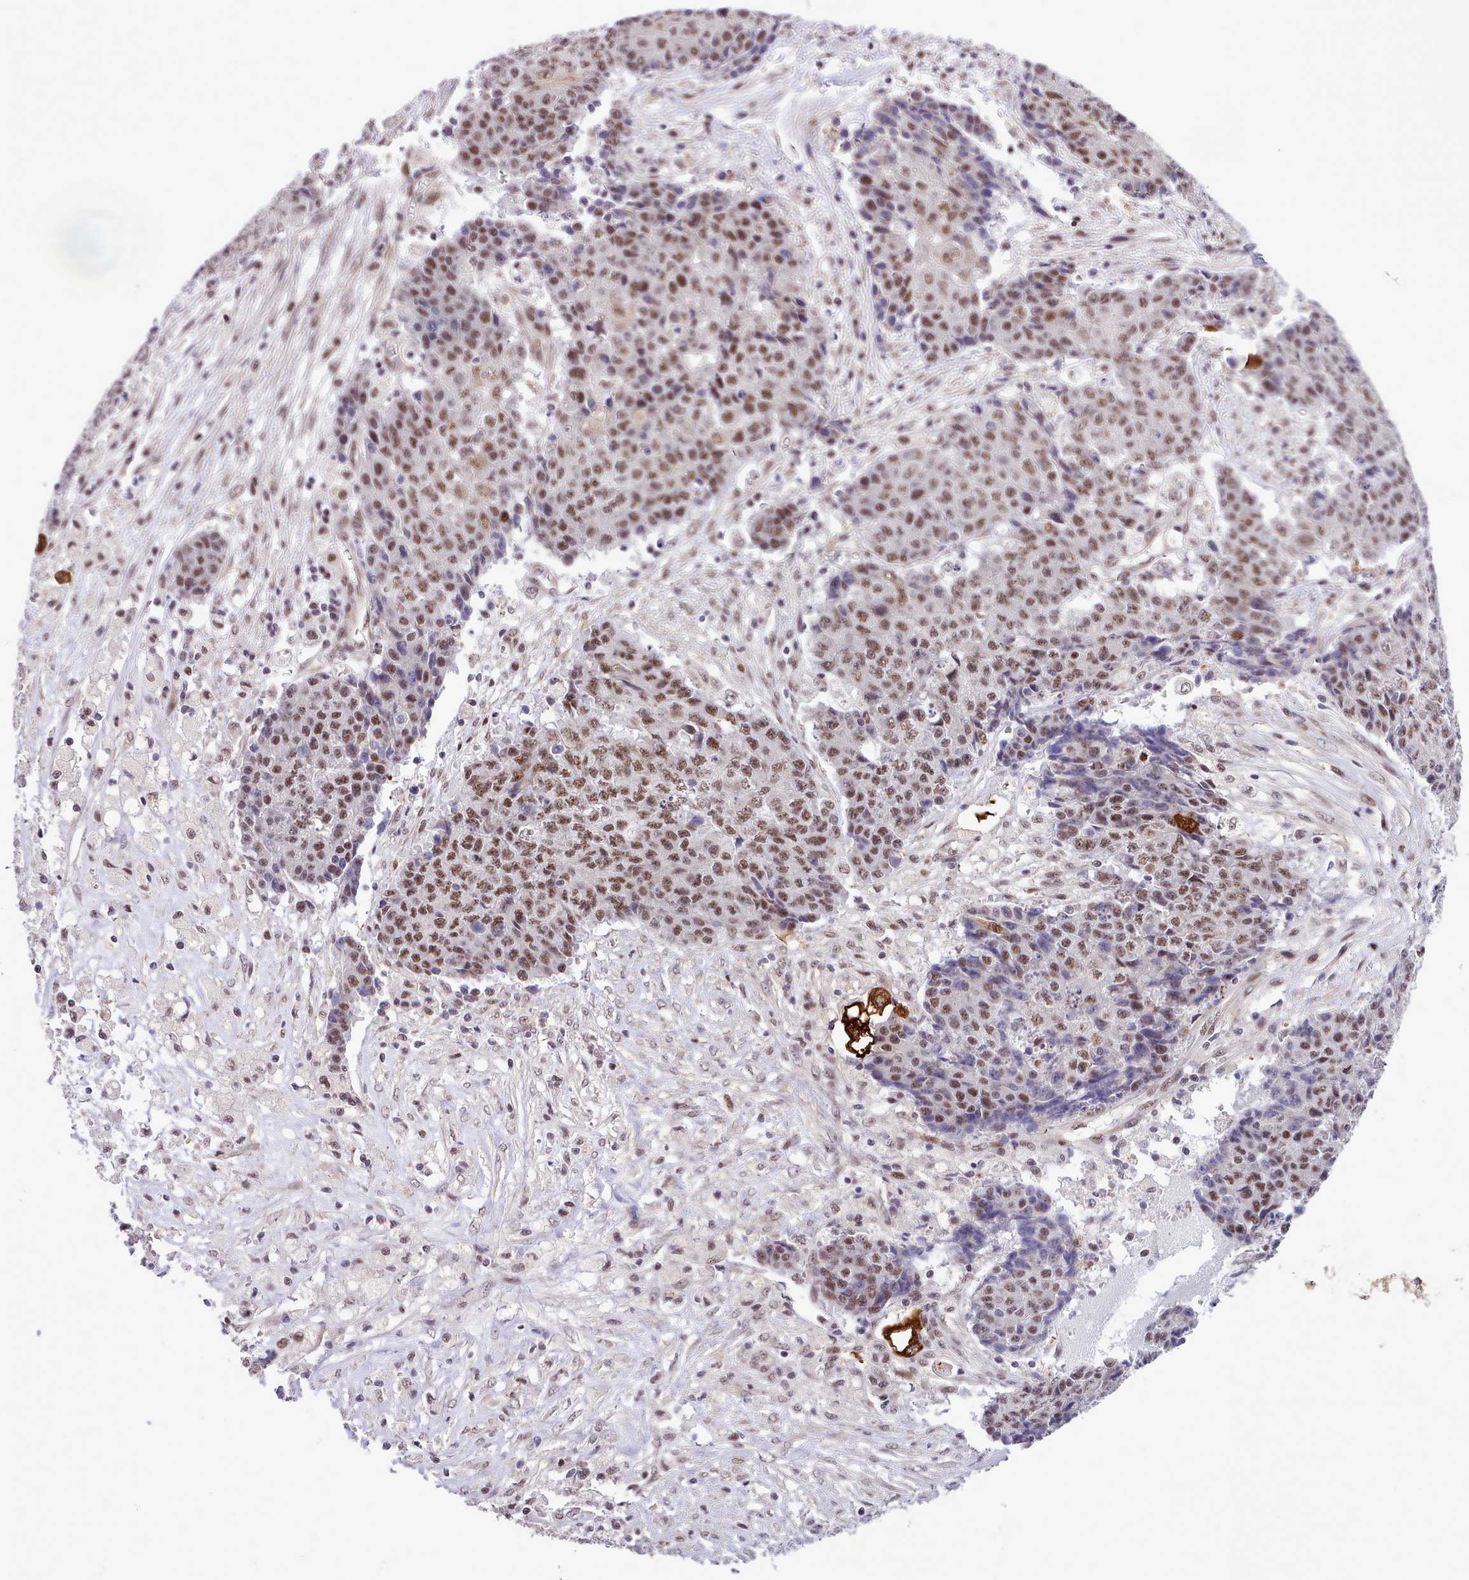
{"staining": {"intensity": "moderate", "quantity": ">75%", "location": "nuclear"}, "tissue": "ovarian cancer", "cell_type": "Tumor cells", "image_type": "cancer", "snomed": [{"axis": "morphology", "description": "Carcinoma, endometroid"}, {"axis": "topography", "description": "Ovary"}], "caption": "Ovarian cancer stained for a protein (brown) demonstrates moderate nuclear positive positivity in approximately >75% of tumor cells.", "gene": "HOXB7", "patient": {"sex": "female", "age": 42}}